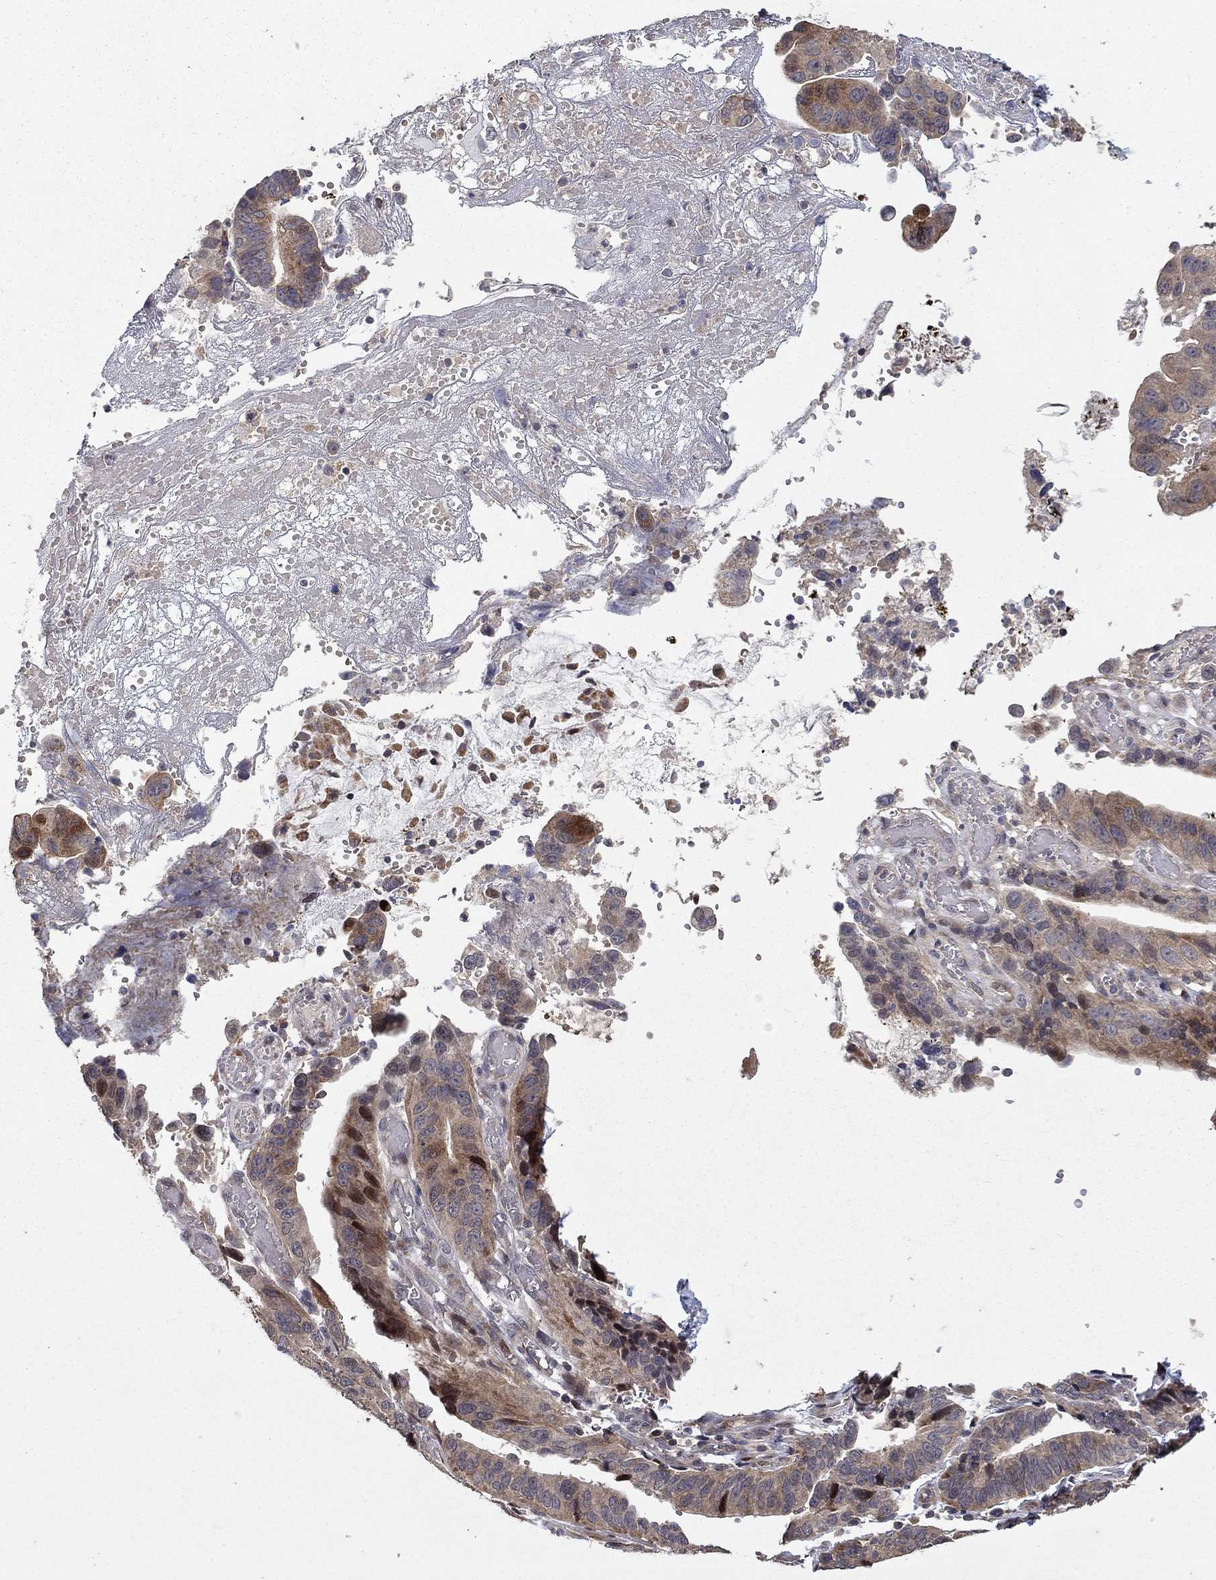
{"staining": {"intensity": "moderate", "quantity": "<25%", "location": "cytoplasmic/membranous,nuclear"}, "tissue": "stomach cancer", "cell_type": "Tumor cells", "image_type": "cancer", "snomed": [{"axis": "morphology", "description": "Adenocarcinoma, NOS"}, {"axis": "topography", "description": "Stomach"}], "caption": "There is low levels of moderate cytoplasmic/membranous and nuclear expression in tumor cells of stomach cancer, as demonstrated by immunohistochemical staining (brown color).", "gene": "LPCAT4", "patient": {"sex": "male", "age": 84}}